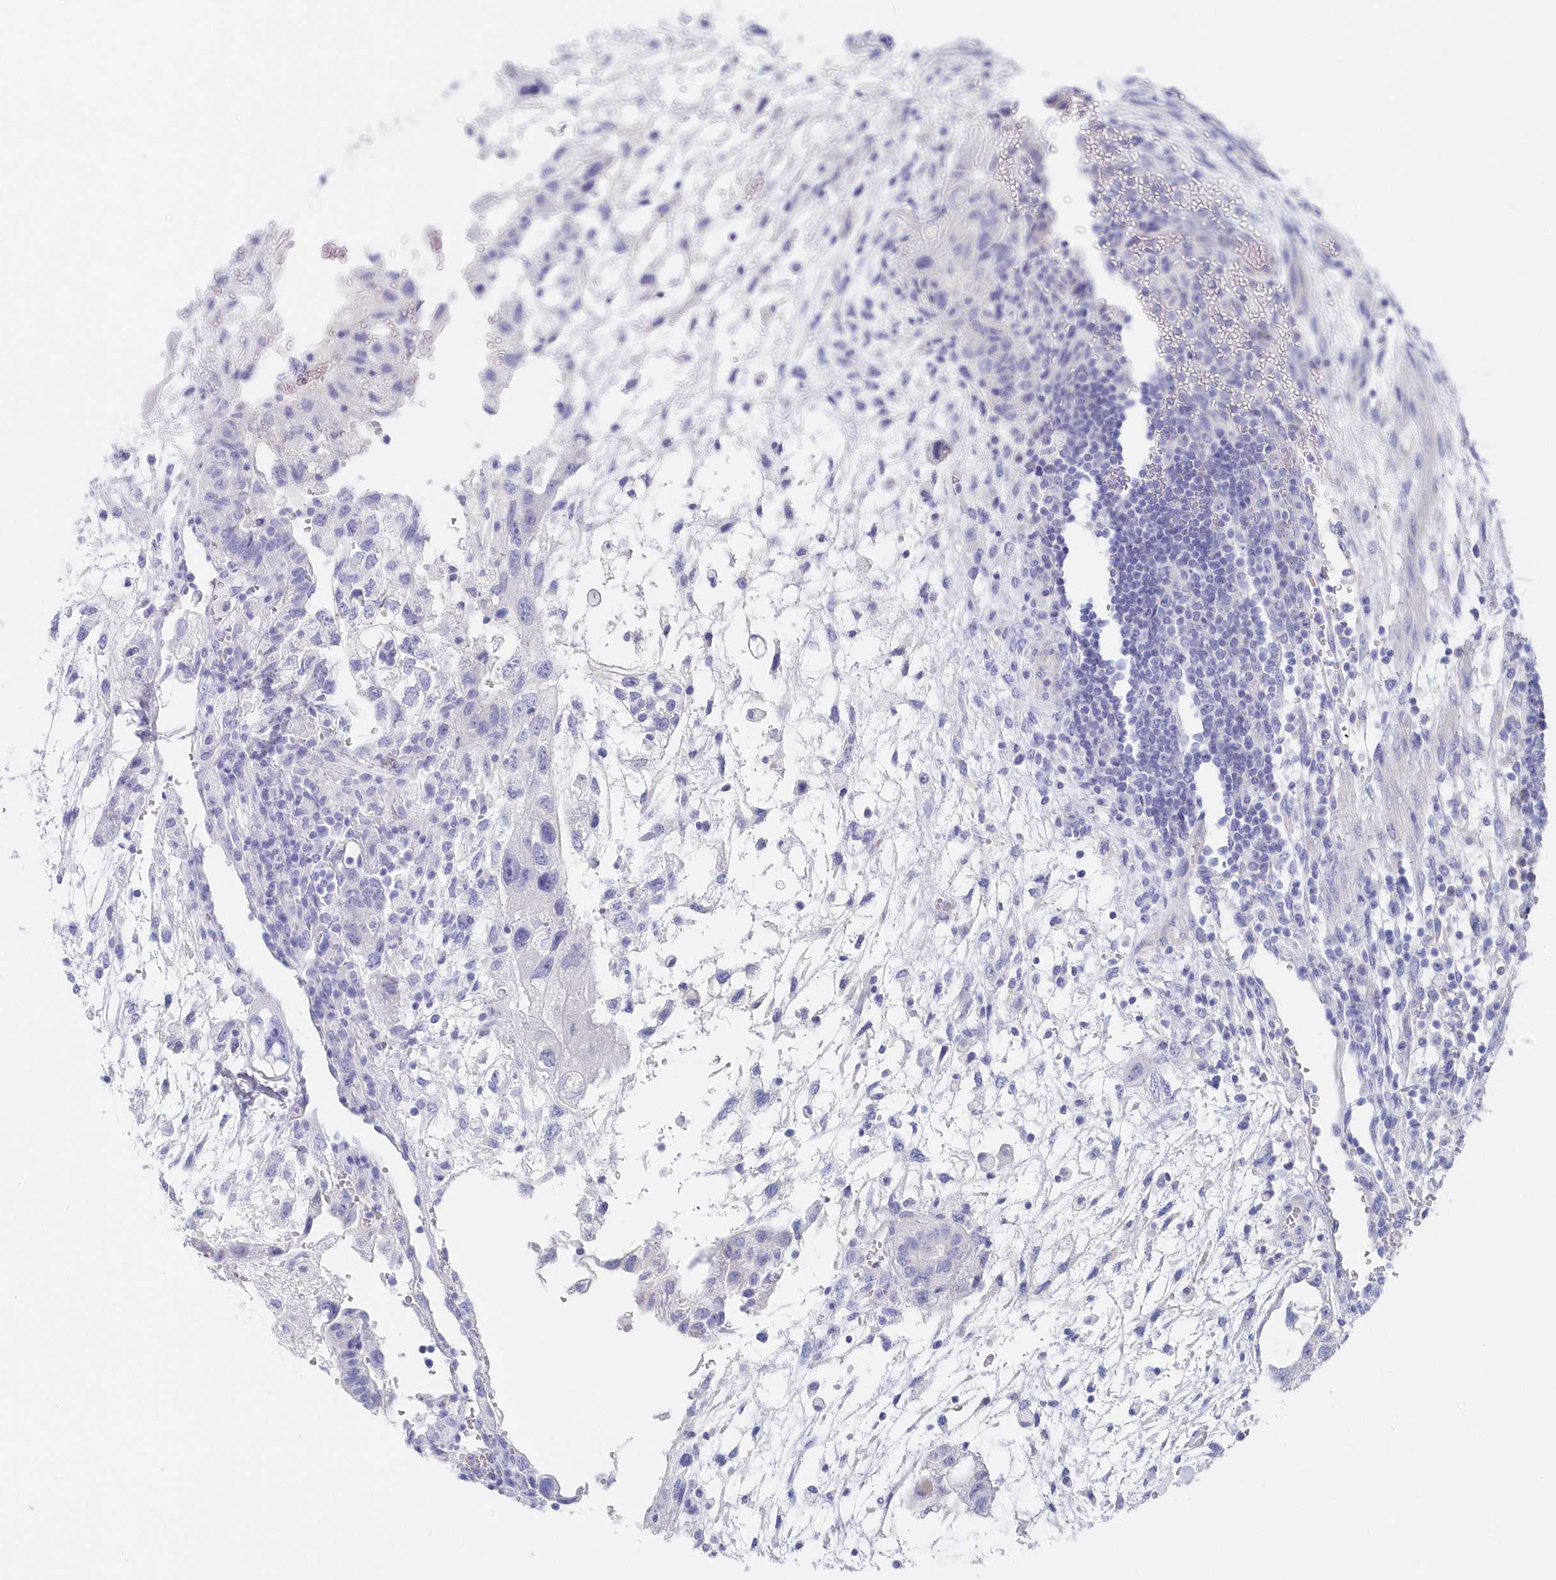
{"staining": {"intensity": "negative", "quantity": "none", "location": "none"}, "tissue": "testis cancer", "cell_type": "Tumor cells", "image_type": "cancer", "snomed": [{"axis": "morphology", "description": "Carcinoma, Embryonal, NOS"}, {"axis": "topography", "description": "Testis"}], "caption": "High magnification brightfield microscopy of testis cancer stained with DAB (3,3'-diaminobenzidine) (brown) and counterstained with hematoxylin (blue): tumor cells show no significant positivity.", "gene": "CSNK1G2", "patient": {"sex": "male", "age": 36}}